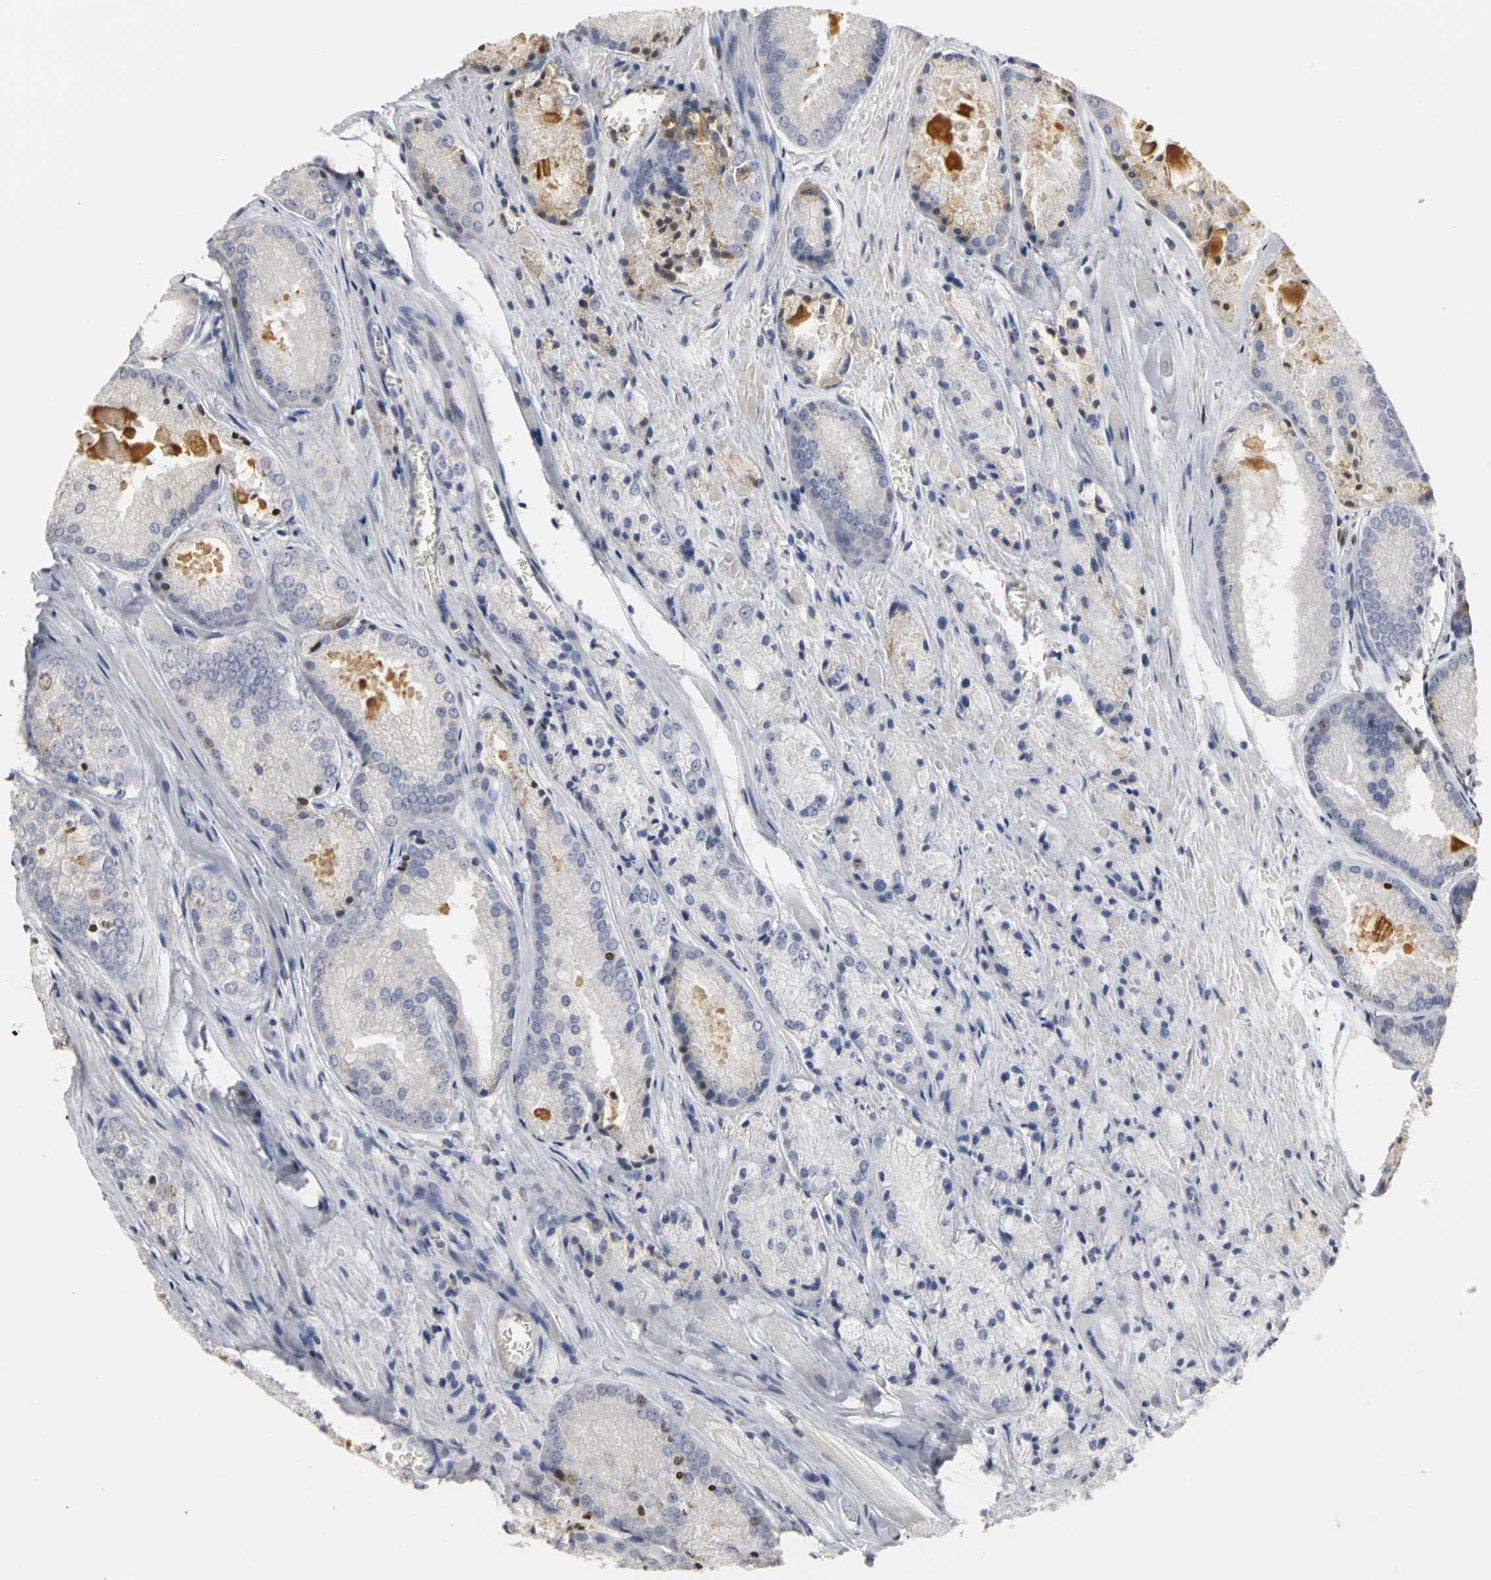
{"staining": {"intensity": "negative", "quantity": "none", "location": "none"}, "tissue": "prostate cancer", "cell_type": "Tumor cells", "image_type": "cancer", "snomed": [{"axis": "morphology", "description": "Adenocarcinoma, Low grade"}, {"axis": "topography", "description": "Prostate"}], "caption": "Immunohistochemistry photomicrograph of human prostate cancer (low-grade adenocarcinoma) stained for a protein (brown), which exhibits no staining in tumor cells.", "gene": "MCM6", "patient": {"sex": "male", "age": 64}}